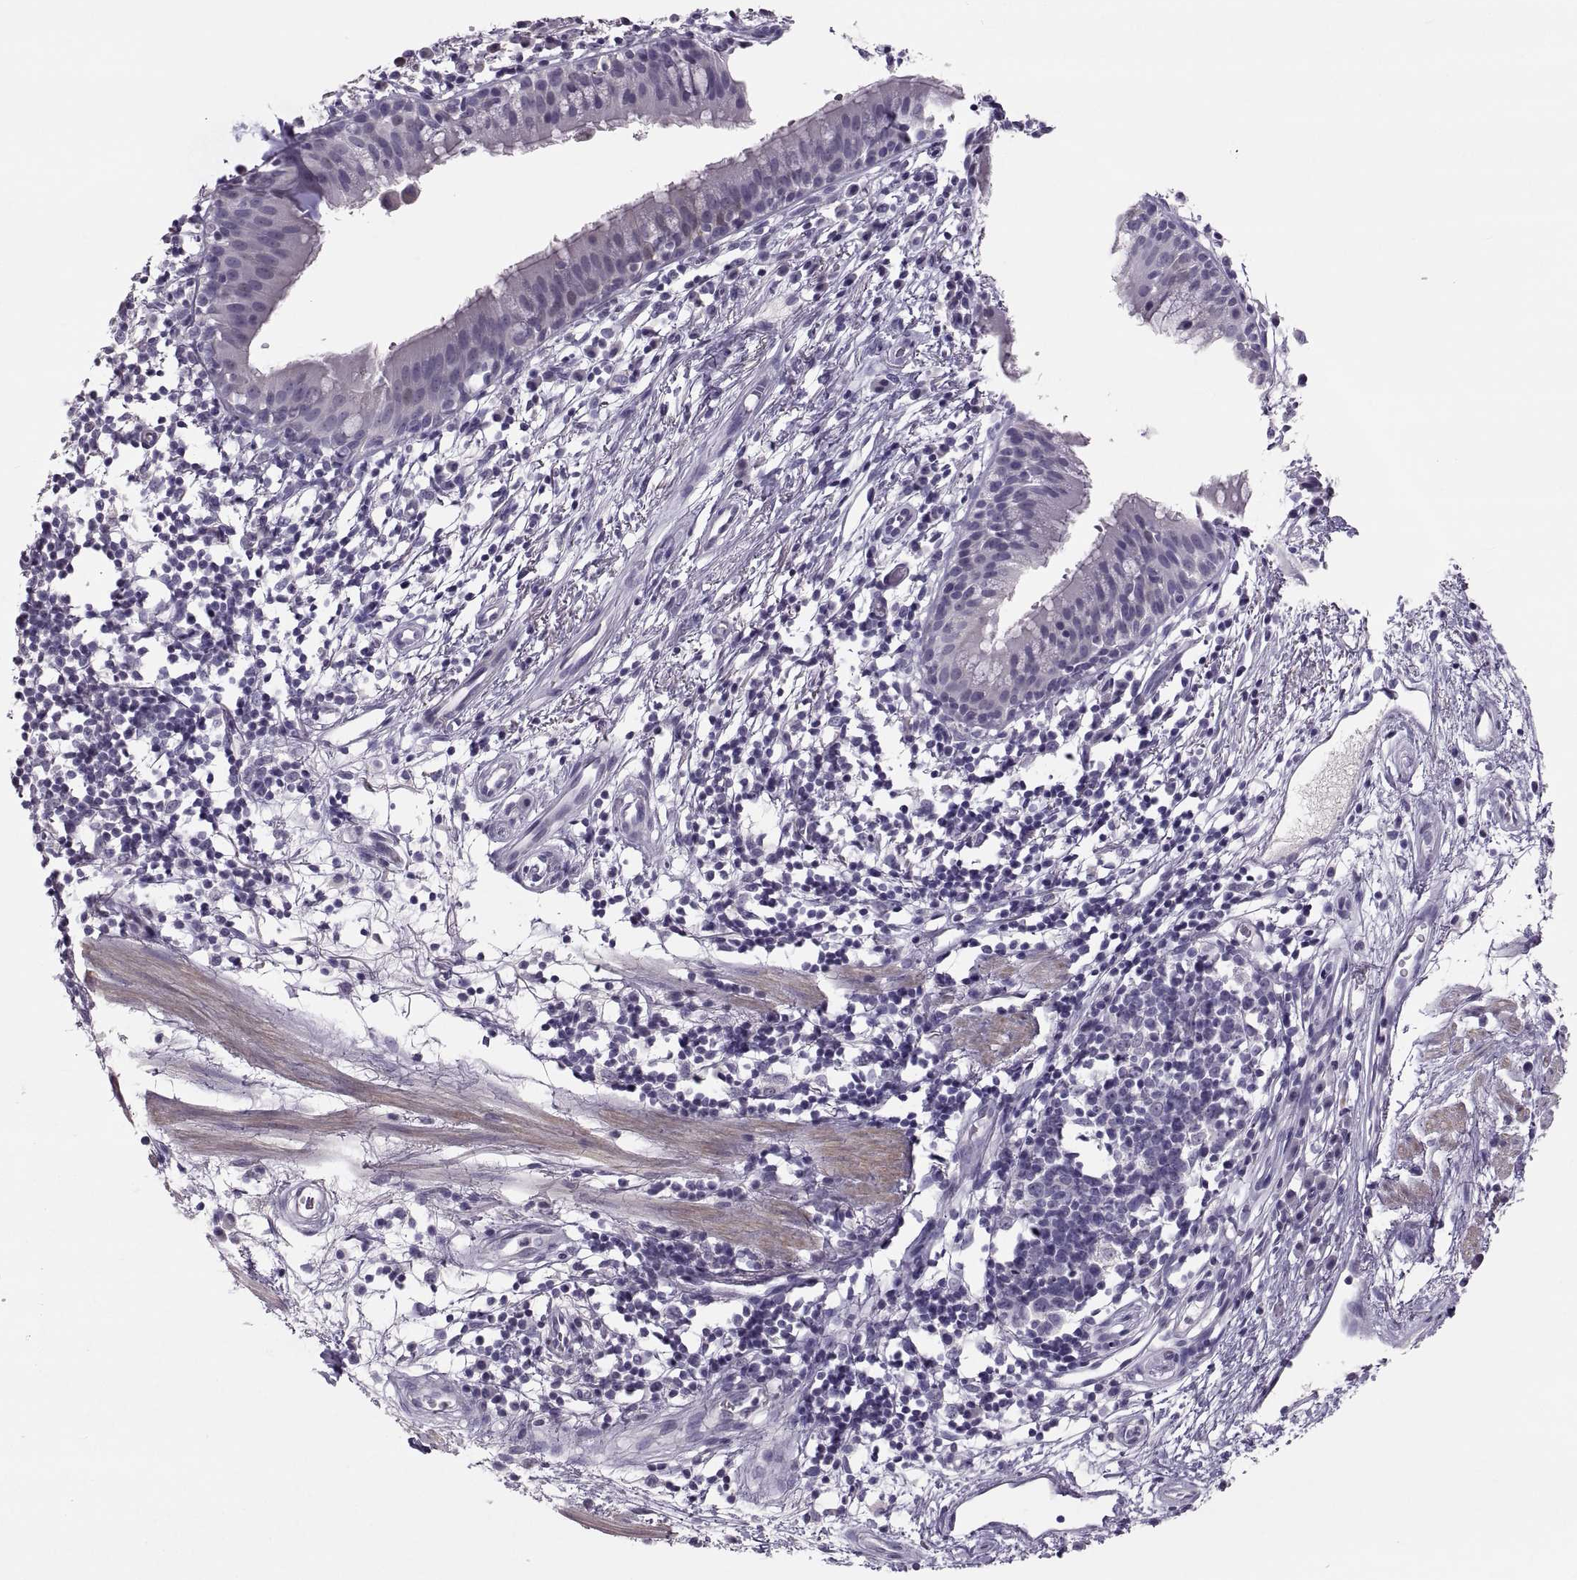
{"staining": {"intensity": "negative", "quantity": "none", "location": "none"}, "tissue": "bronchus", "cell_type": "Respiratory epithelial cells", "image_type": "normal", "snomed": [{"axis": "morphology", "description": "Normal tissue, NOS"}, {"axis": "topography", "description": "Cartilage tissue"}, {"axis": "topography", "description": "Bronchus"}], "caption": "A photomicrograph of bronchus stained for a protein exhibits no brown staining in respiratory epithelial cells.", "gene": "IGSF1", "patient": {"sex": "male", "age": 58}}